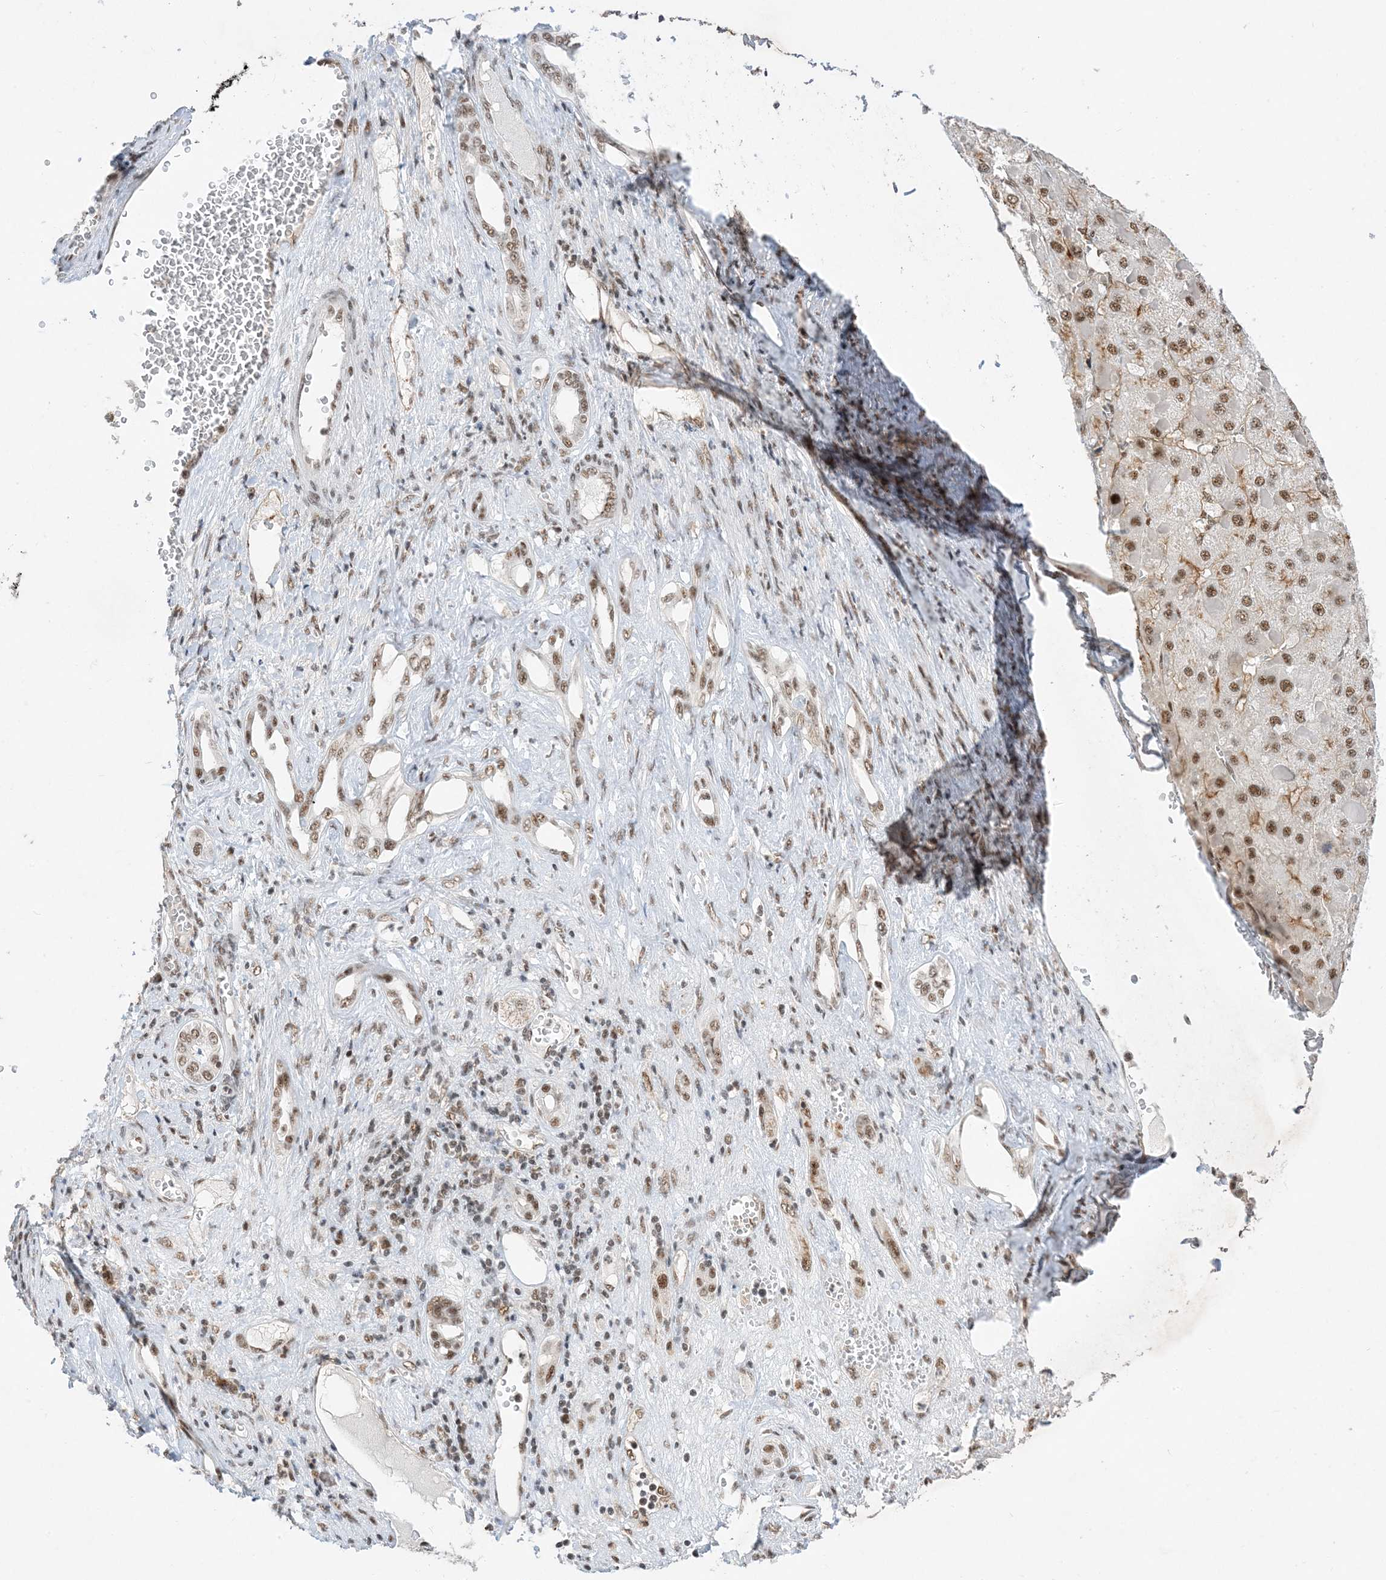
{"staining": {"intensity": "moderate", "quantity": ">75%", "location": "nuclear"}, "tissue": "liver cancer", "cell_type": "Tumor cells", "image_type": "cancer", "snomed": [{"axis": "morphology", "description": "Carcinoma, Hepatocellular, NOS"}, {"axis": "topography", "description": "Liver"}], "caption": "Human hepatocellular carcinoma (liver) stained with a brown dye demonstrates moderate nuclear positive expression in about >75% of tumor cells.", "gene": "SF3A3", "patient": {"sex": "female", "age": 73}}